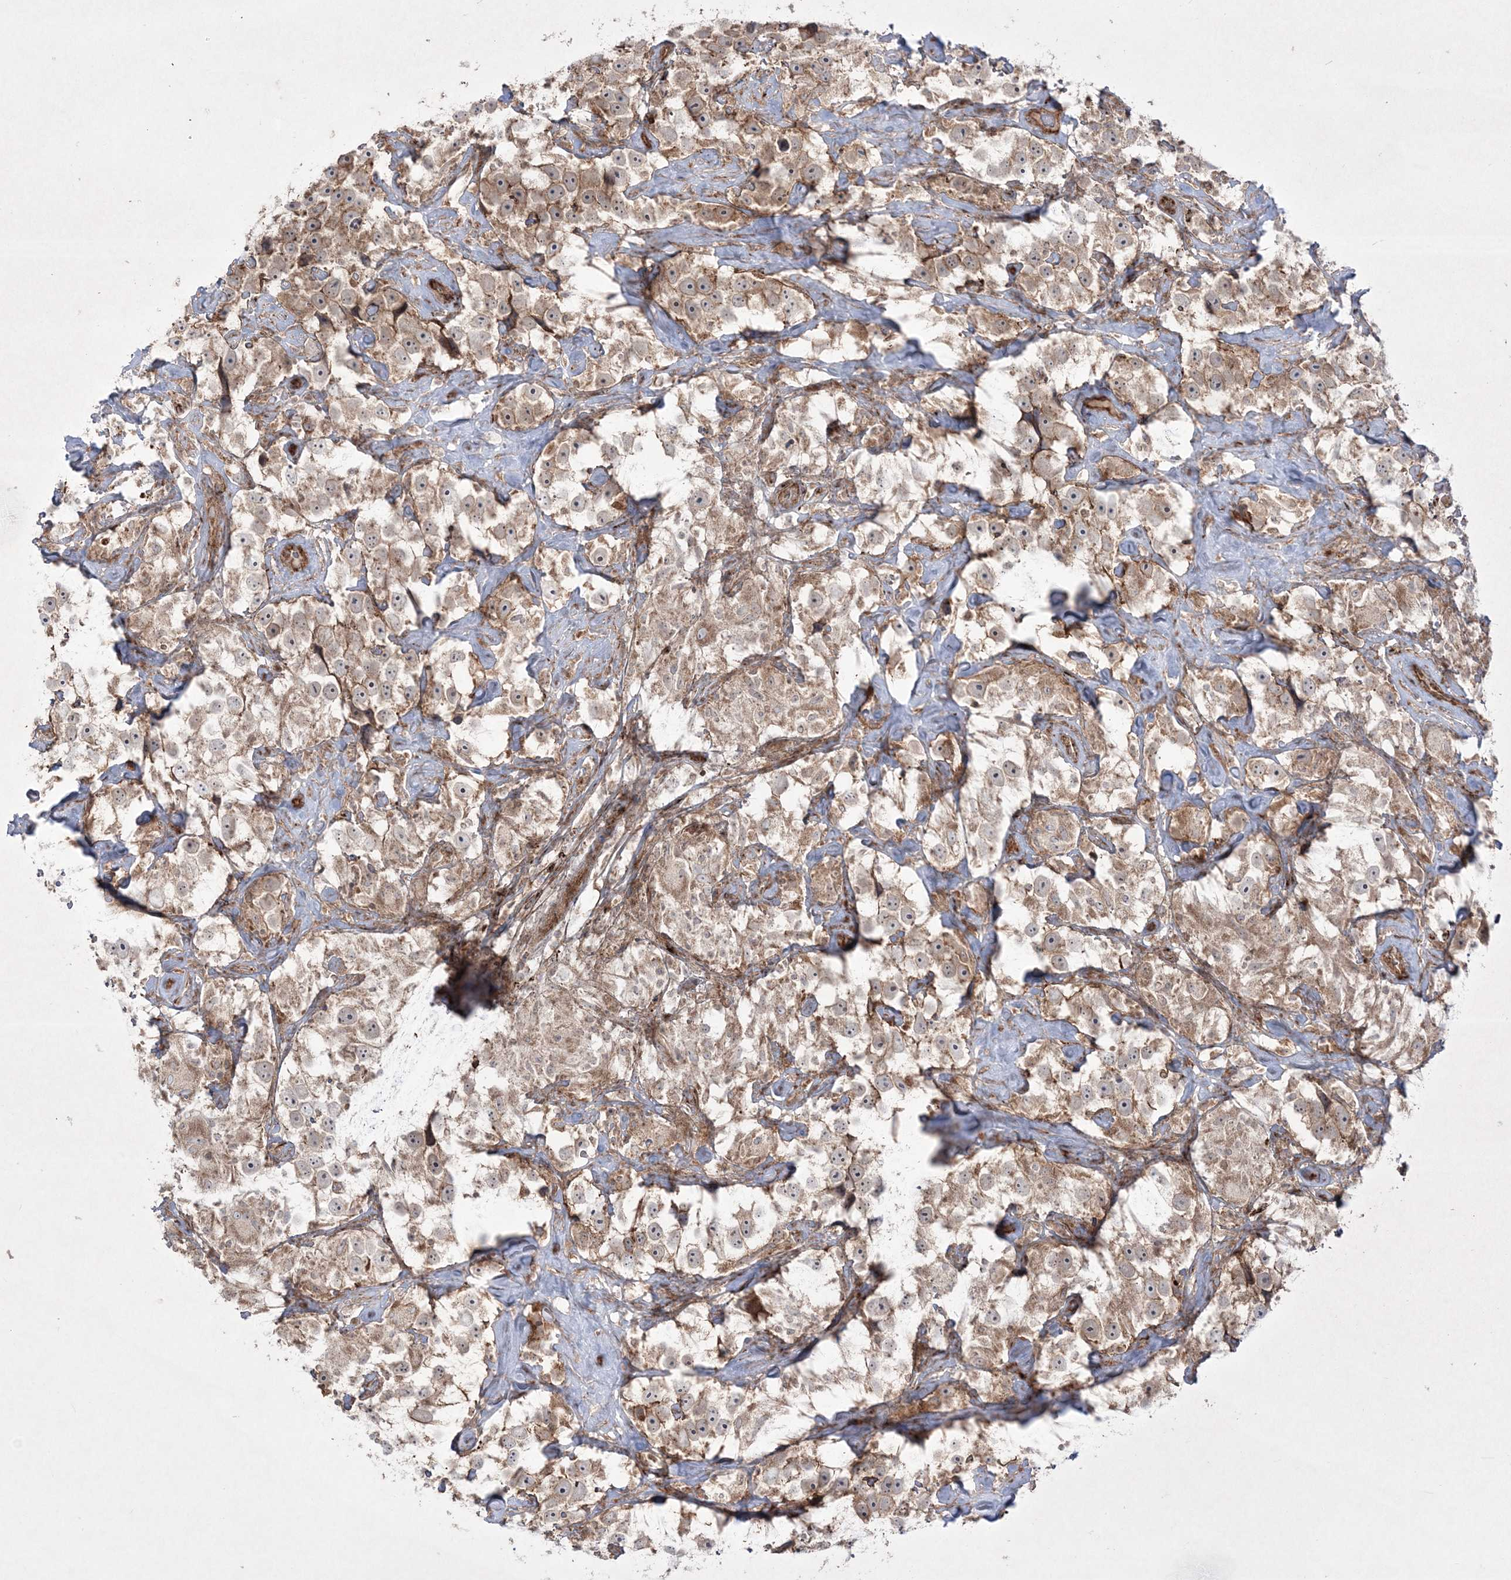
{"staining": {"intensity": "weak", "quantity": ">75%", "location": "cytoplasmic/membranous"}, "tissue": "testis cancer", "cell_type": "Tumor cells", "image_type": "cancer", "snomed": [{"axis": "morphology", "description": "Seminoma, NOS"}, {"axis": "topography", "description": "Testis"}], "caption": "DAB immunohistochemical staining of seminoma (testis) displays weak cytoplasmic/membranous protein staining in about >75% of tumor cells.", "gene": "RICTOR", "patient": {"sex": "male", "age": 49}}